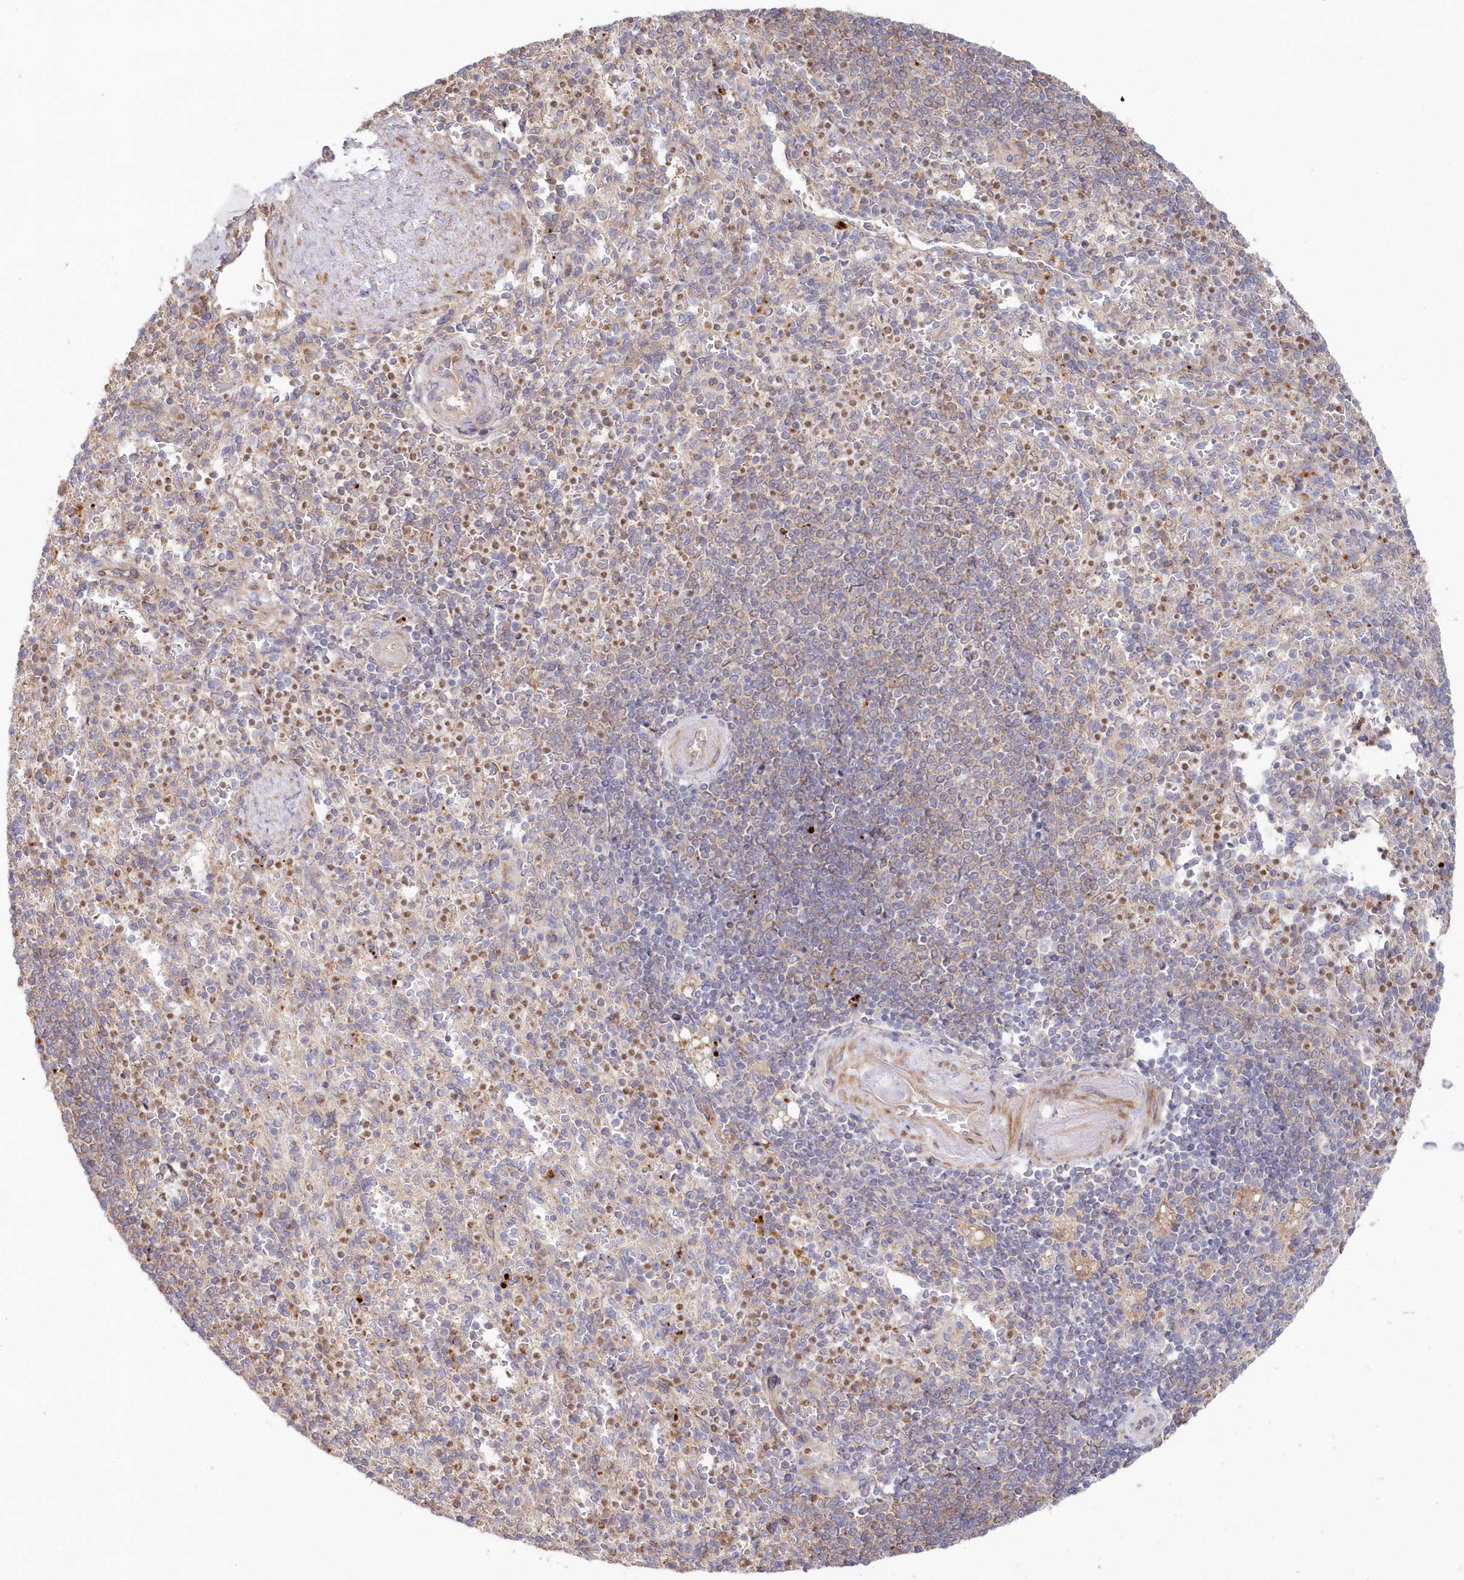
{"staining": {"intensity": "moderate", "quantity": "<25%", "location": "cytoplasmic/membranous"}, "tissue": "spleen", "cell_type": "Cells in red pulp", "image_type": "normal", "snomed": [{"axis": "morphology", "description": "Normal tissue, NOS"}, {"axis": "topography", "description": "Spleen"}], "caption": "Immunohistochemical staining of benign human spleen displays low levels of moderate cytoplasmic/membranous expression in approximately <25% of cells in red pulp.", "gene": "GBE1", "patient": {"sex": "female", "age": 74}}